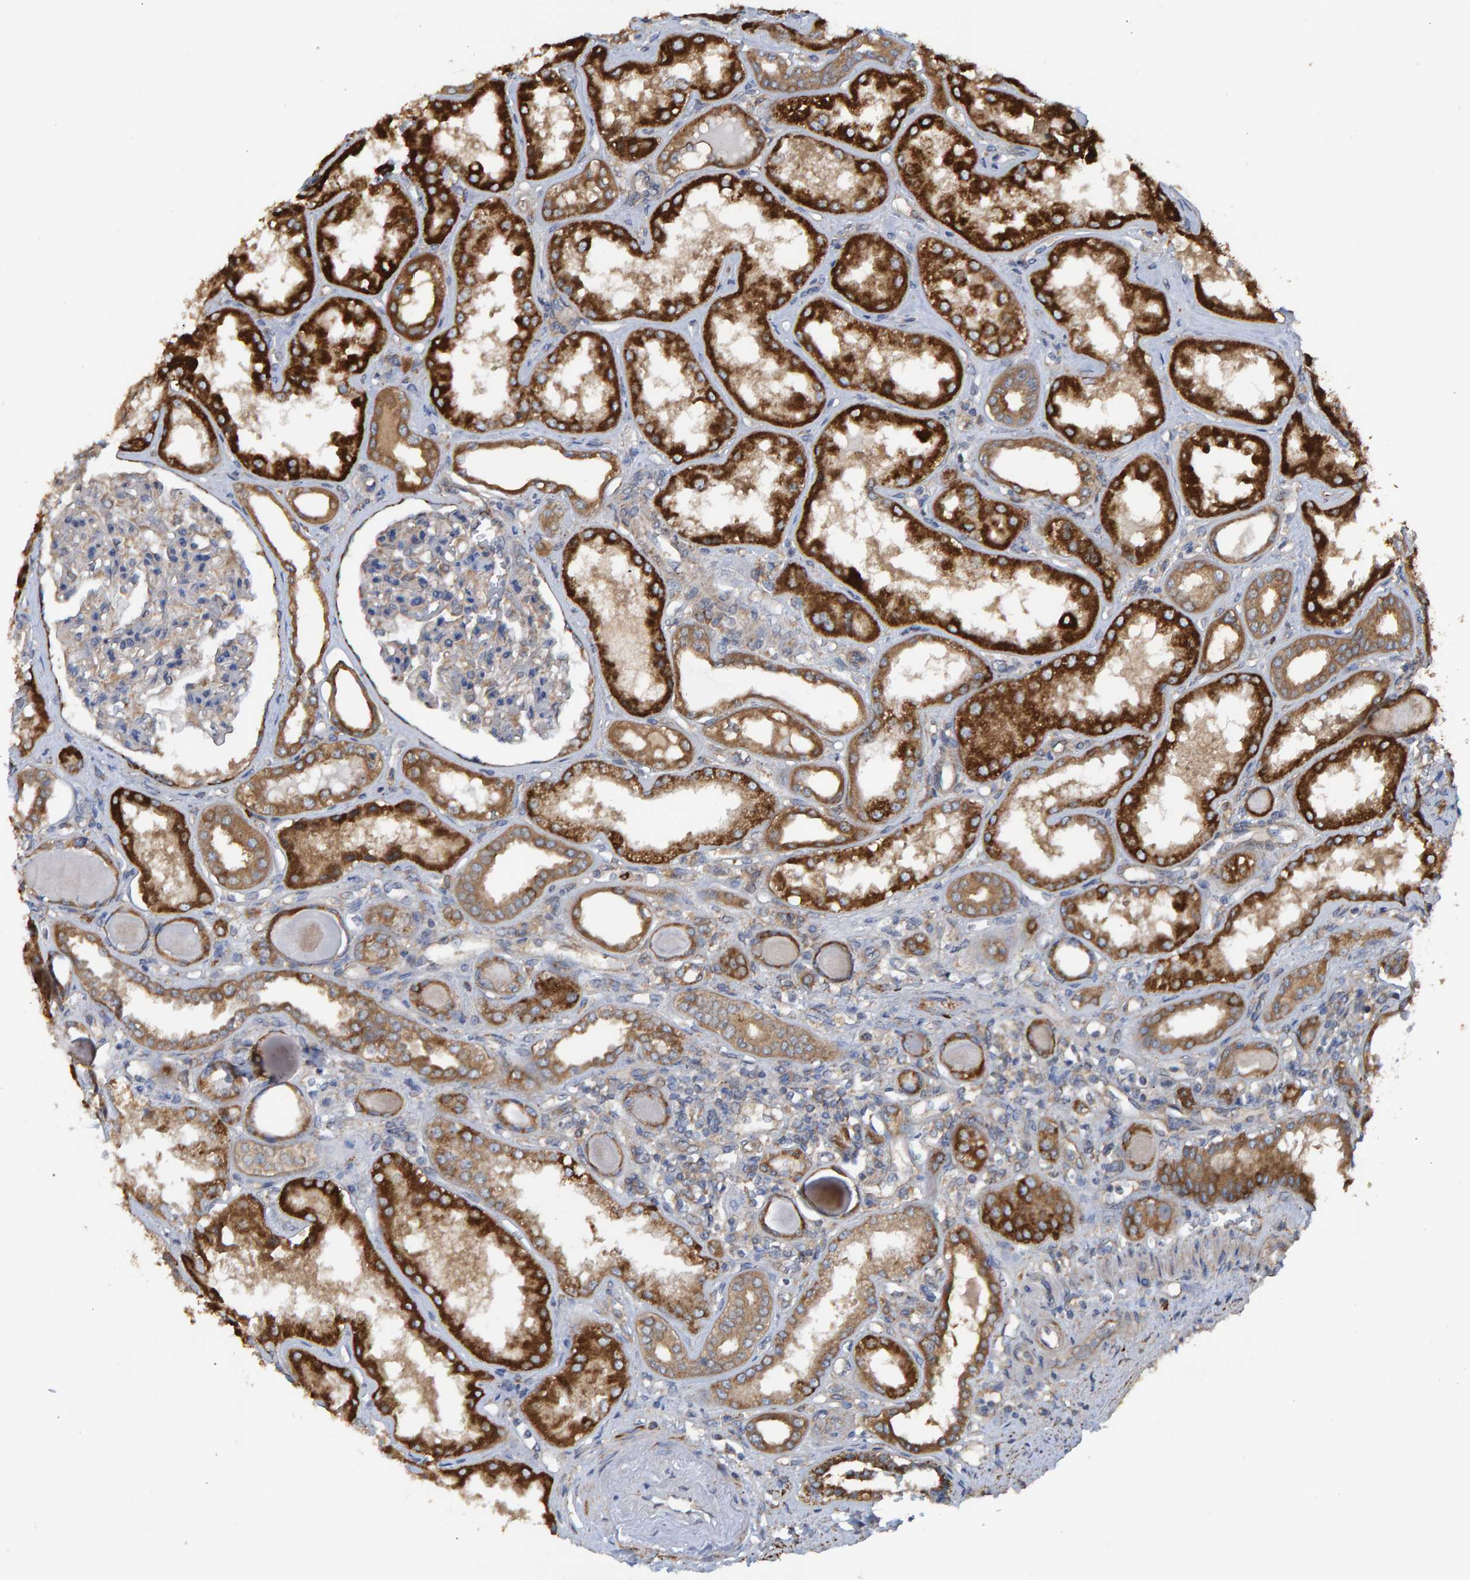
{"staining": {"intensity": "moderate", "quantity": "<25%", "location": "cytoplasmic/membranous"}, "tissue": "kidney", "cell_type": "Cells in glomeruli", "image_type": "normal", "snomed": [{"axis": "morphology", "description": "Normal tissue, NOS"}, {"axis": "topography", "description": "Kidney"}], "caption": "High-power microscopy captured an immunohistochemistry (IHC) image of unremarkable kidney, revealing moderate cytoplasmic/membranous expression in about <25% of cells in glomeruli. Nuclei are stained in blue.", "gene": "LRSAM1", "patient": {"sex": "female", "age": 56}}